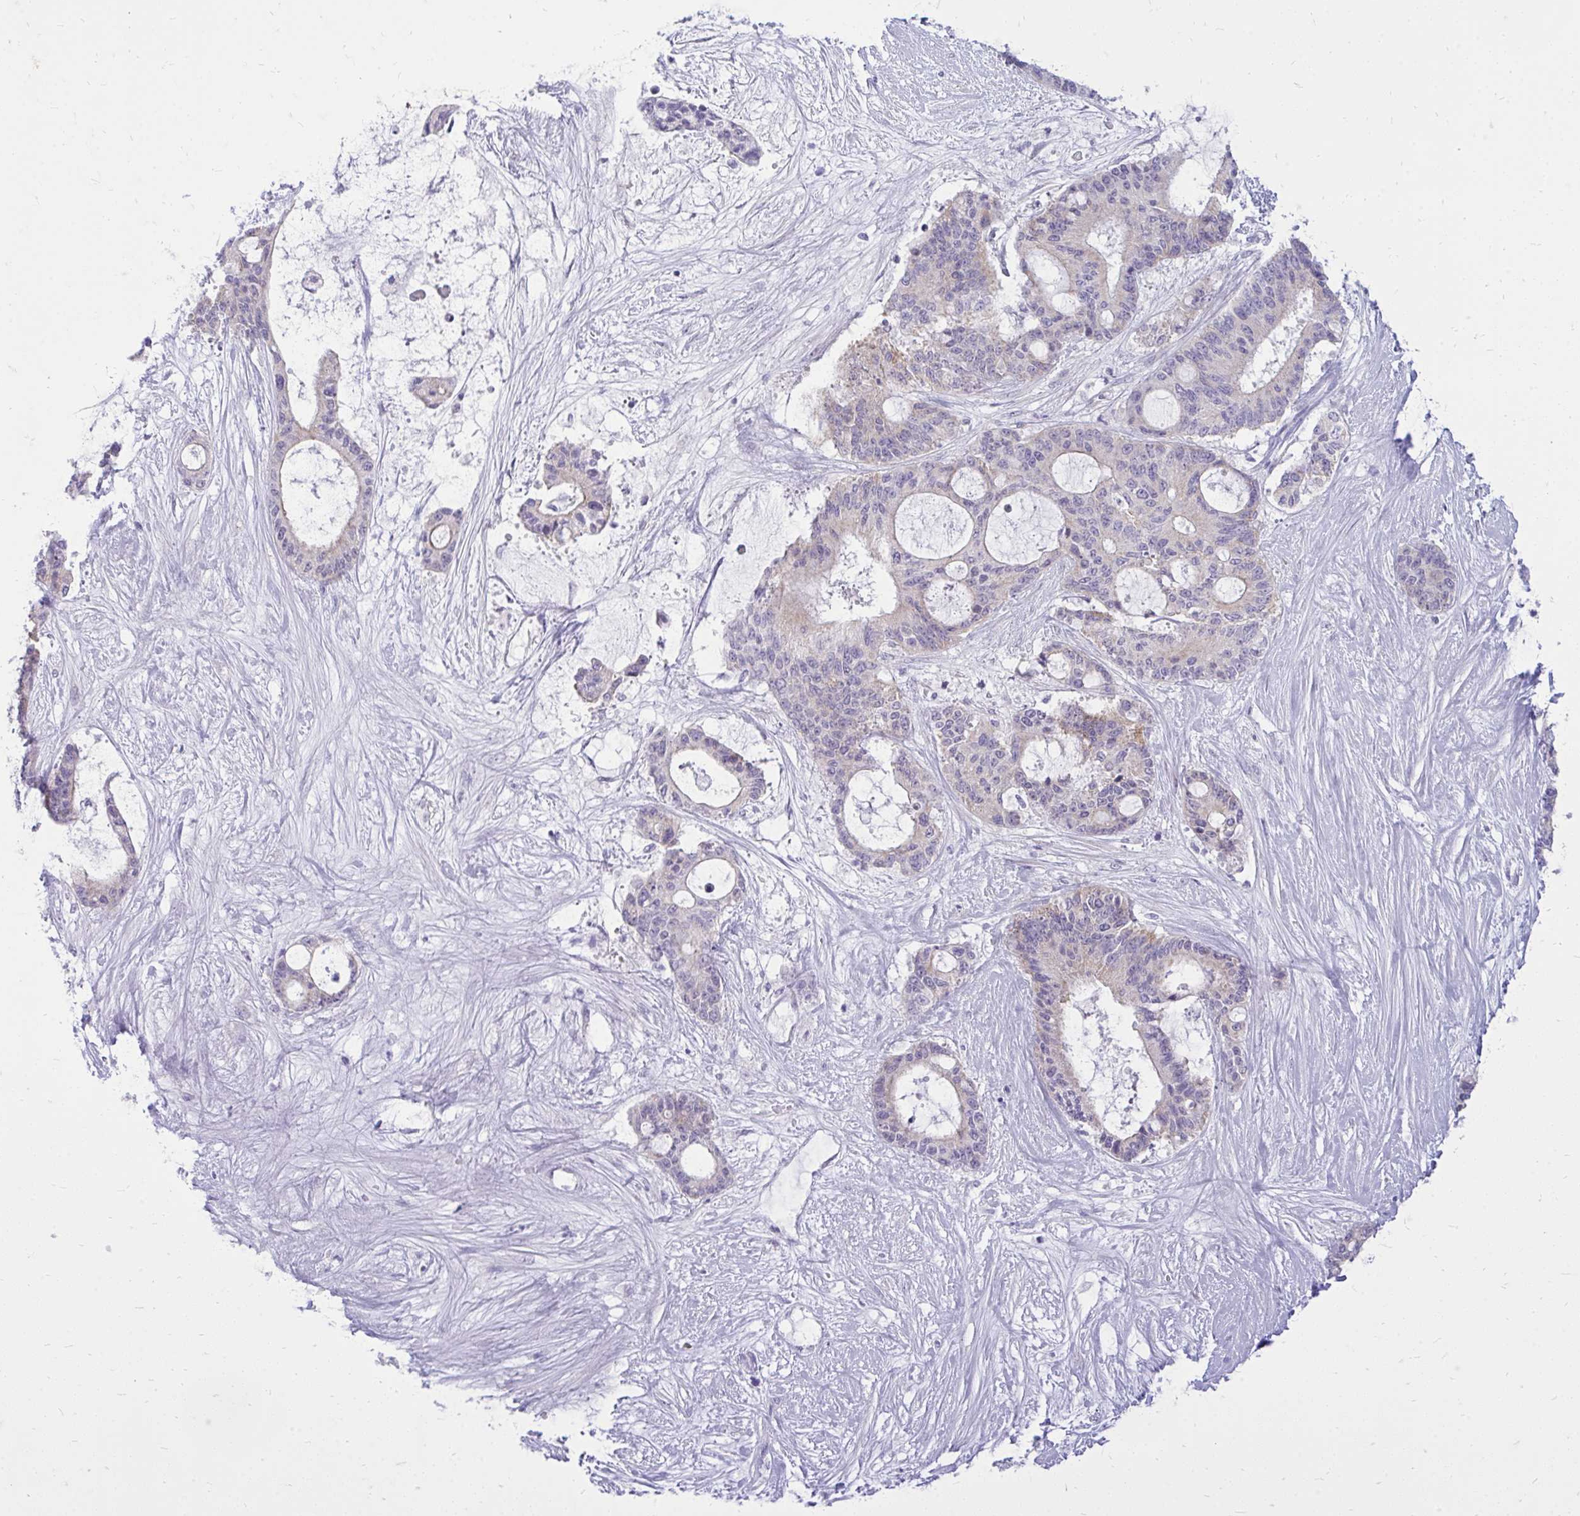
{"staining": {"intensity": "weak", "quantity": "<25%", "location": "cytoplasmic/membranous"}, "tissue": "liver cancer", "cell_type": "Tumor cells", "image_type": "cancer", "snomed": [{"axis": "morphology", "description": "Normal tissue, NOS"}, {"axis": "morphology", "description": "Cholangiocarcinoma"}, {"axis": "topography", "description": "Liver"}, {"axis": "topography", "description": "Peripheral nerve tissue"}], "caption": "The histopathology image displays no significant staining in tumor cells of cholangiocarcinoma (liver).", "gene": "SPTBN2", "patient": {"sex": "female", "age": 73}}